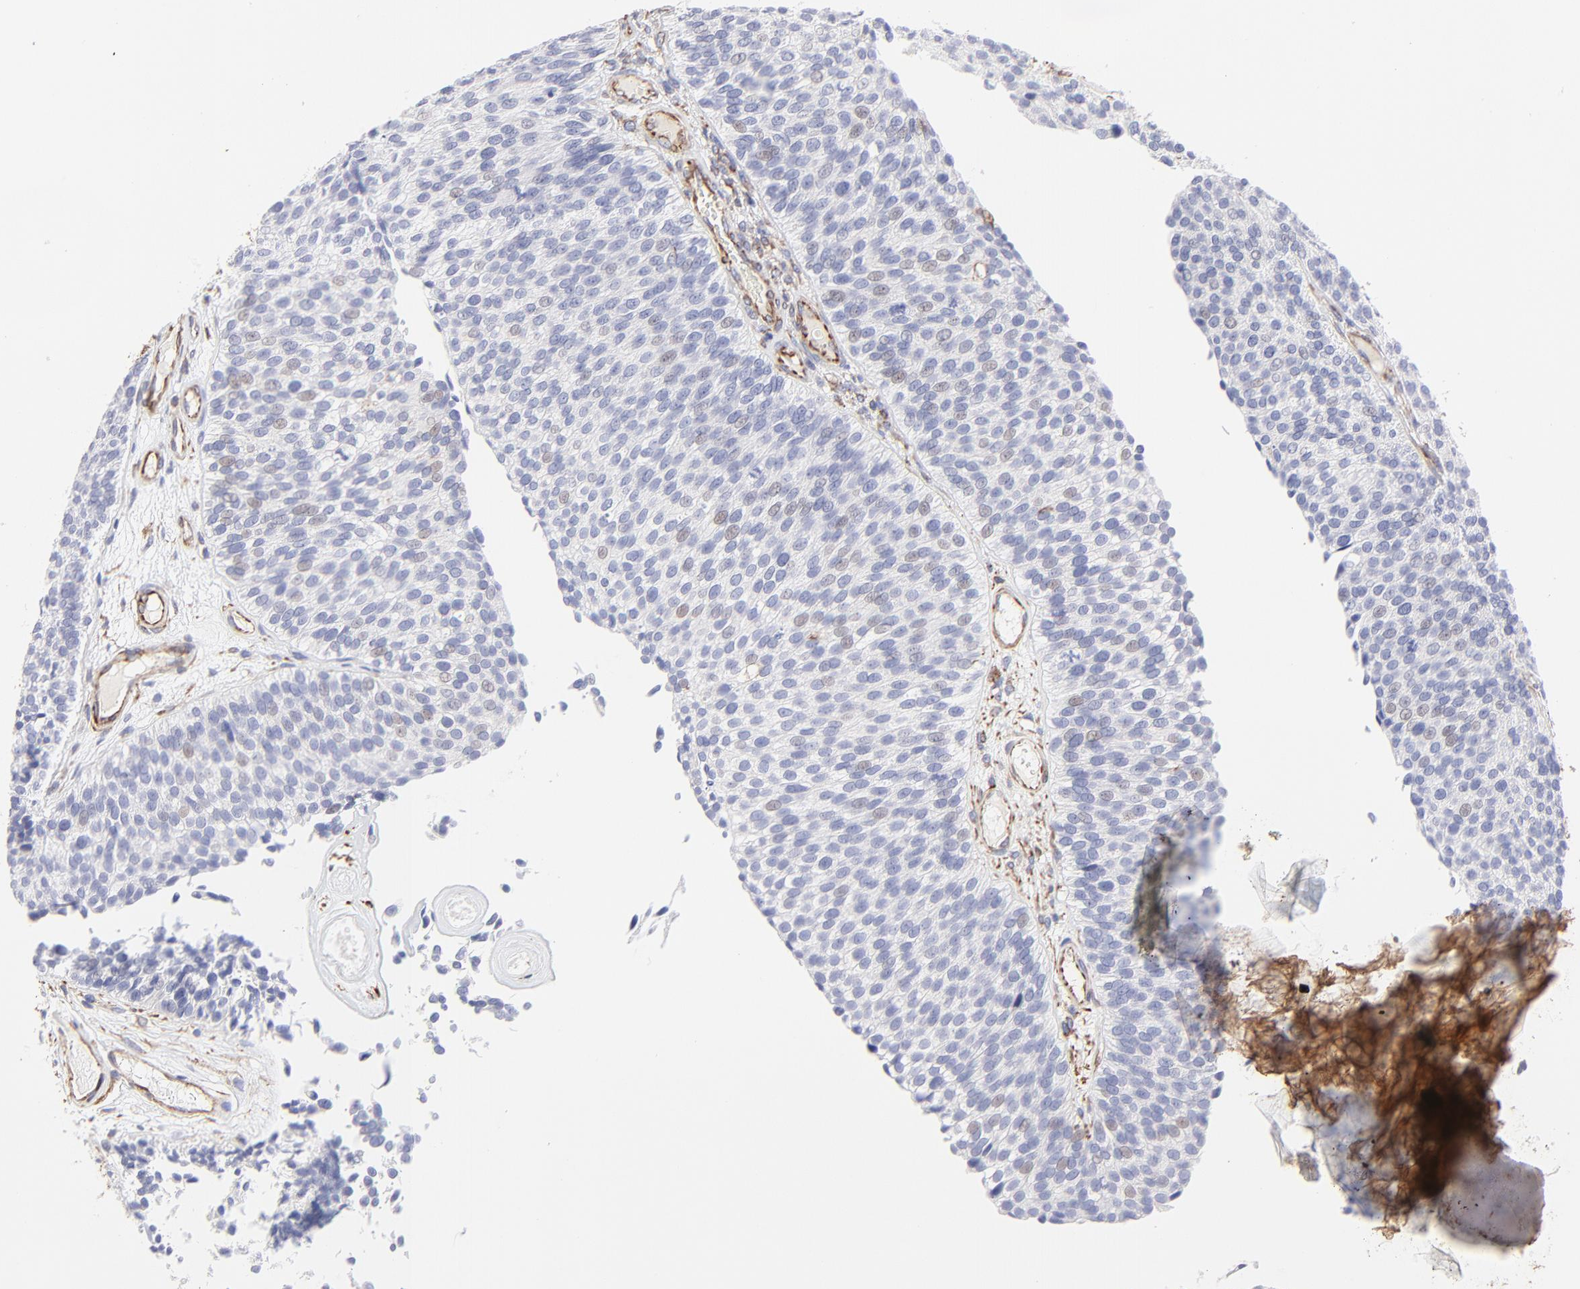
{"staining": {"intensity": "negative", "quantity": "none", "location": "none"}, "tissue": "urothelial cancer", "cell_type": "Tumor cells", "image_type": "cancer", "snomed": [{"axis": "morphology", "description": "Urothelial carcinoma, Low grade"}, {"axis": "topography", "description": "Urinary bladder"}], "caption": "Tumor cells show no significant protein expression in urothelial cancer. (Stains: DAB (3,3'-diaminobenzidine) immunohistochemistry with hematoxylin counter stain, Microscopy: brightfield microscopy at high magnification).", "gene": "COX8C", "patient": {"sex": "male", "age": 84}}